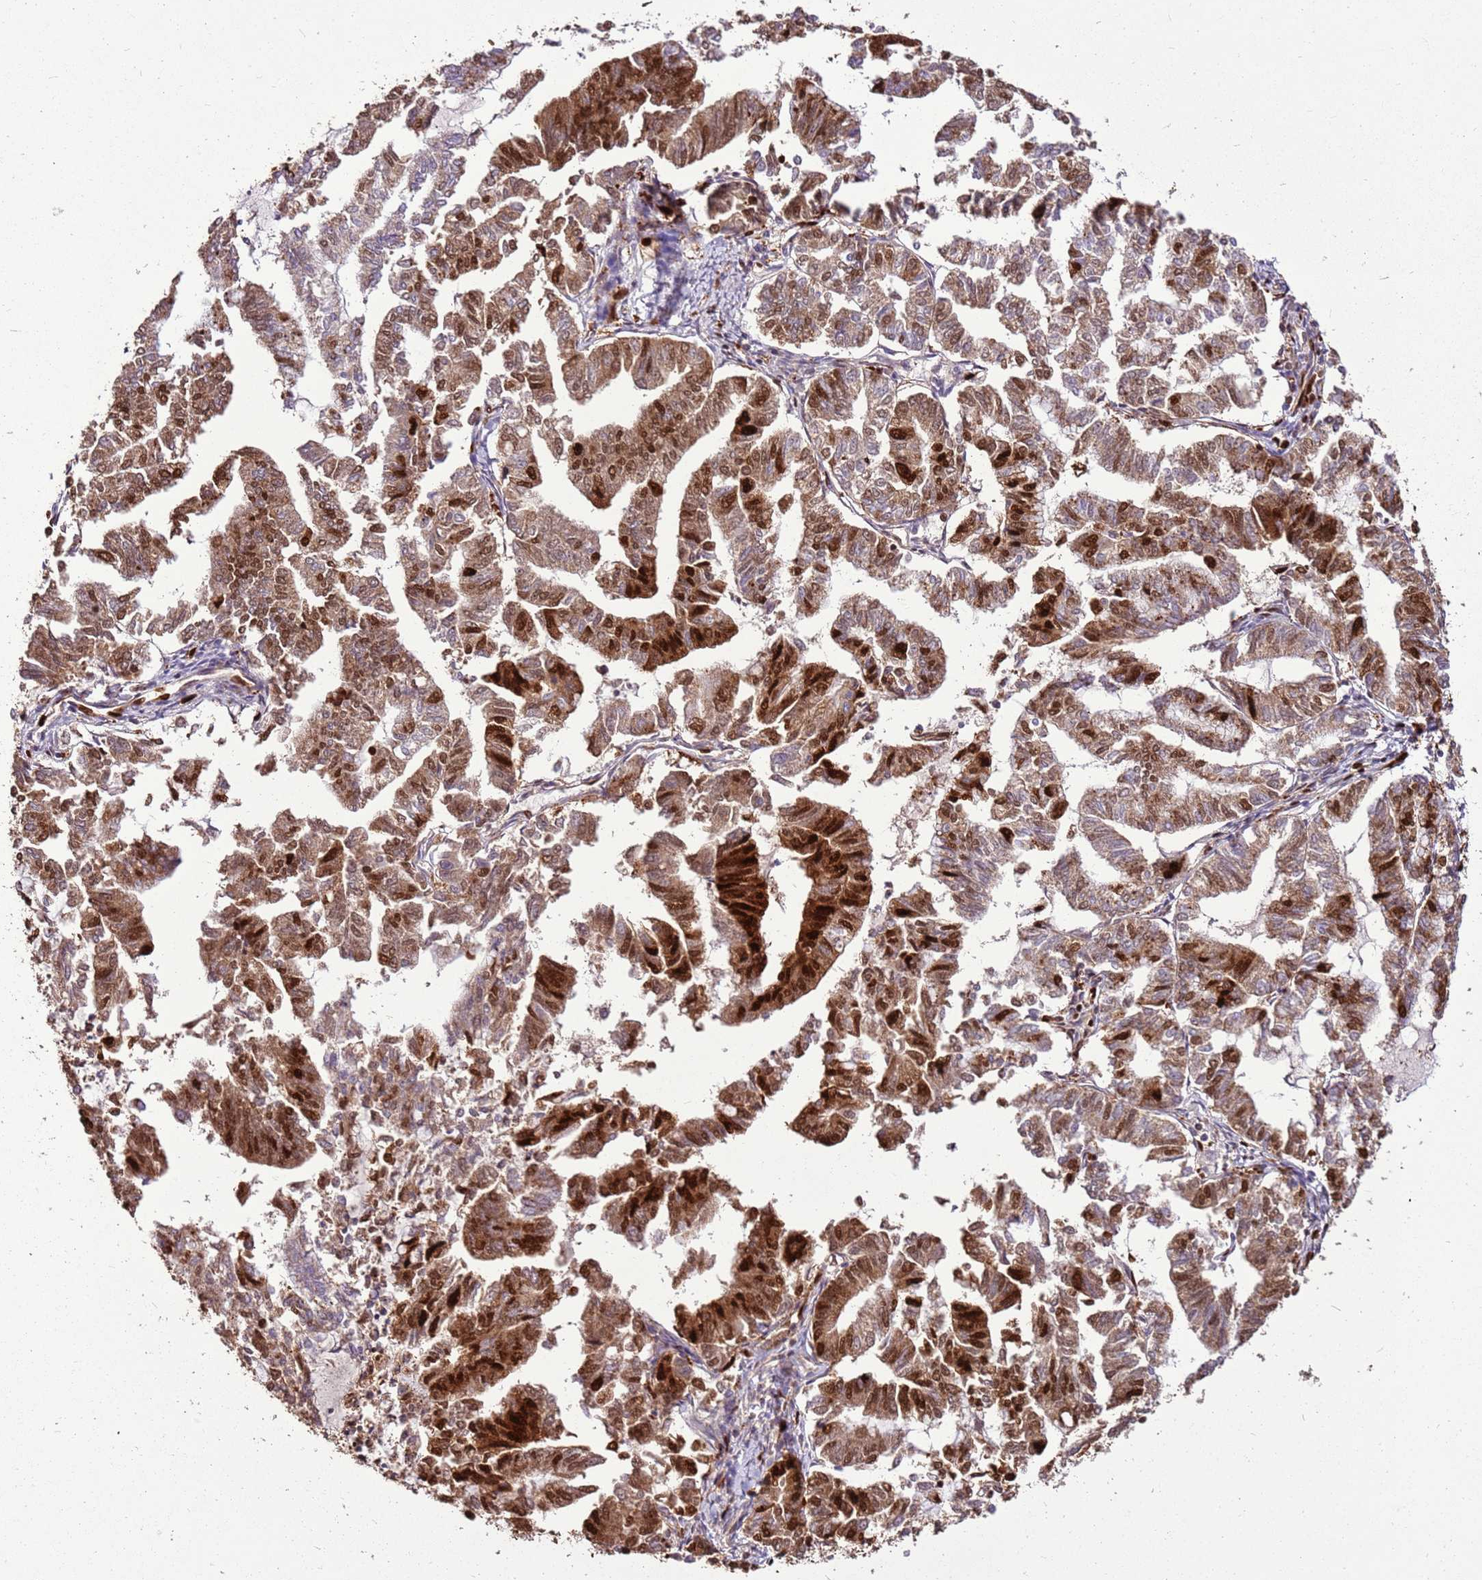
{"staining": {"intensity": "strong", "quantity": "<25%", "location": "cytoplasmic/membranous,nuclear"}, "tissue": "endometrial cancer", "cell_type": "Tumor cells", "image_type": "cancer", "snomed": [{"axis": "morphology", "description": "Adenocarcinoma, NOS"}, {"axis": "topography", "description": "Endometrium"}], "caption": "Endometrial cancer (adenocarcinoma) was stained to show a protein in brown. There is medium levels of strong cytoplasmic/membranous and nuclear positivity in approximately <25% of tumor cells. (brown staining indicates protein expression, while blue staining denotes nuclei).", "gene": "HNRNPAB", "patient": {"sex": "female", "age": 79}}